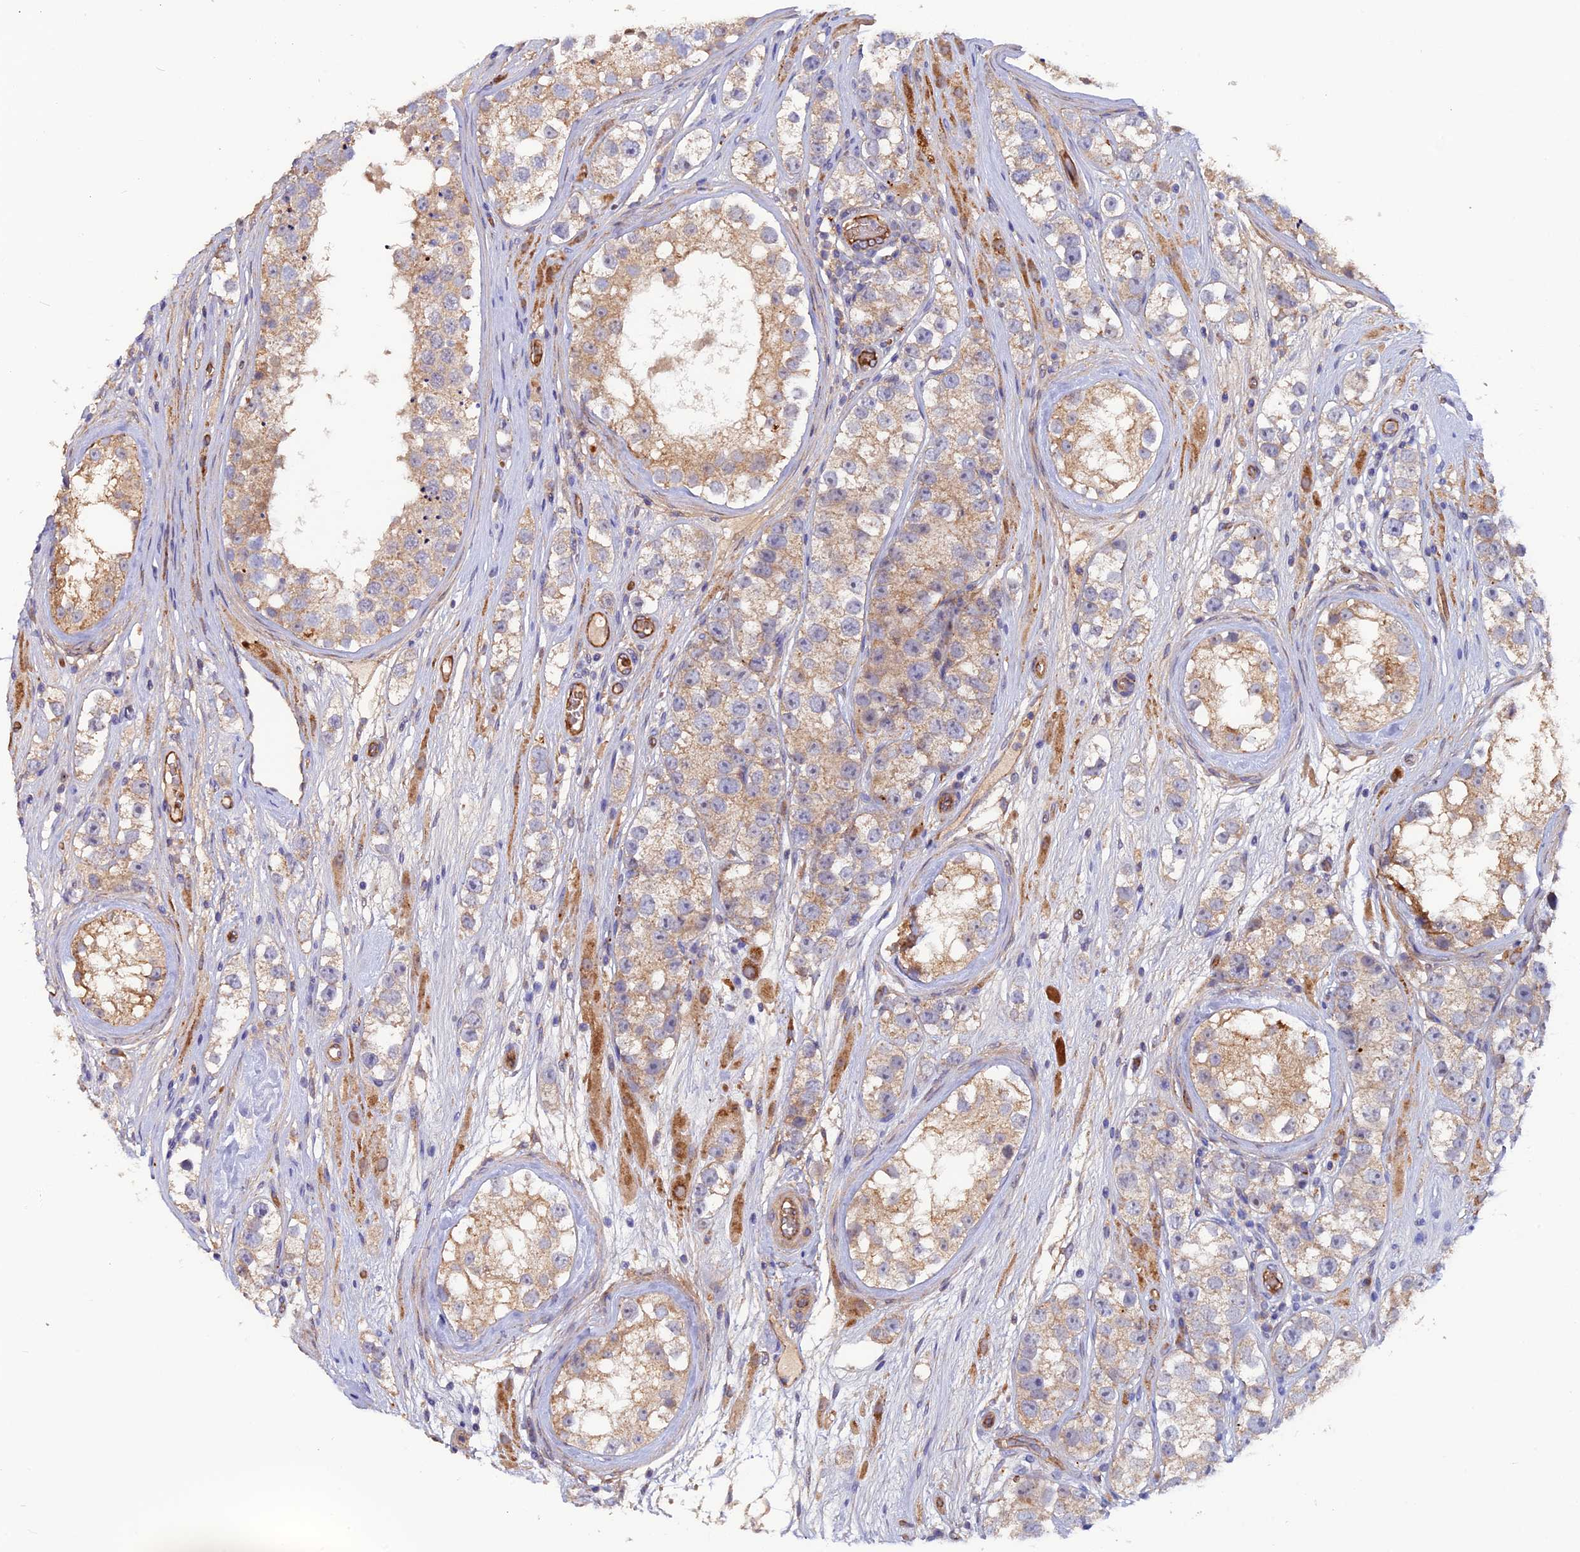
{"staining": {"intensity": "weak", "quantity": "25%-75%", "location": "cytoplasmic/membranous"}, "tissue": "testis cancer", "cell_type": "Tumor cells", "image_type": "cancer", "snomed": [{"axis": "morphology", "description": "Seminoma, NOS"}, {"axis": "topography", "description": "Testis"}], "caption": "High-magnification brightfield microscopy of testis cancer (seminoma) stained with DAB (brown) and counterstained with hematoxylin (blue). tumor cells exhibit weak cytoplasmic/membranous expression is identified in about25%-75% of cells.", "gene": "DUS3L", "patient": {"sex": "male", "age": 28}}